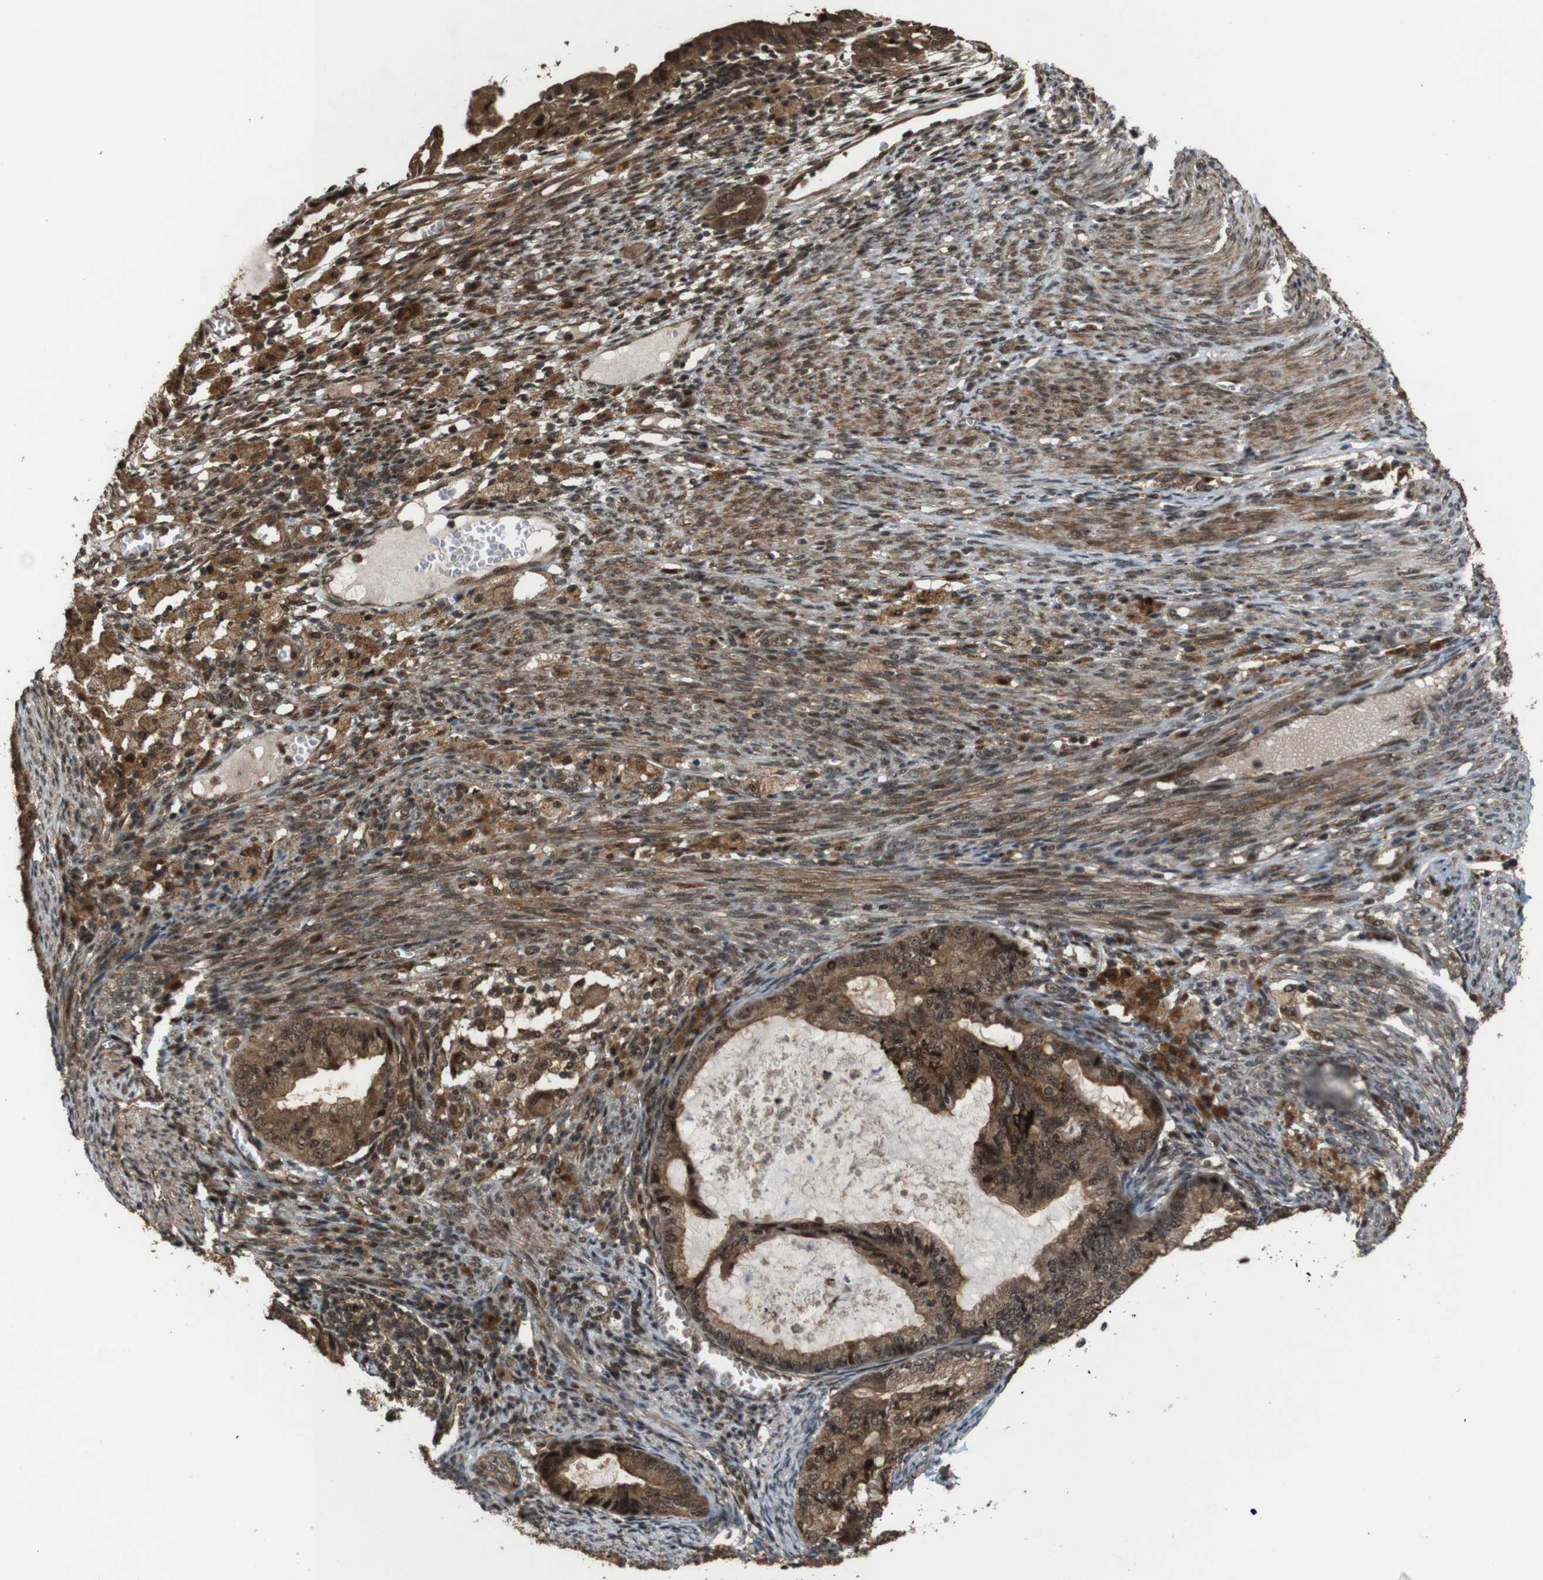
{"staining": {"intensity": "moderate", "quantity": ">75%", "location": "cytoplasmic/membranous"}, "tissue": "cervical cancer", "cell_type": "Tumor cells", "image_type": "cancer", "snomed": [{"axis": "morphology", "description": "Normal tissue, NOS"}, {"axis": "morphology", "description": "Adenocarcinoma, NOS"}, {"axis": "topography", "description": "Cervix"}, {"axis": "topography", "description": "Endometrium"}], "caption": "High-magnification brightfield microscopy of adenocarcinoma (cervical) stained with DAB (brown) and counterstained with hematoxylin (blue). tumor cells exhibit moderate cytoplasmic/membranous expression is seen in approximately>75% of cells. Nuclei are stained in blue.", "gene": "CDC34", "patient": {"sex": "female", "age": 86}}